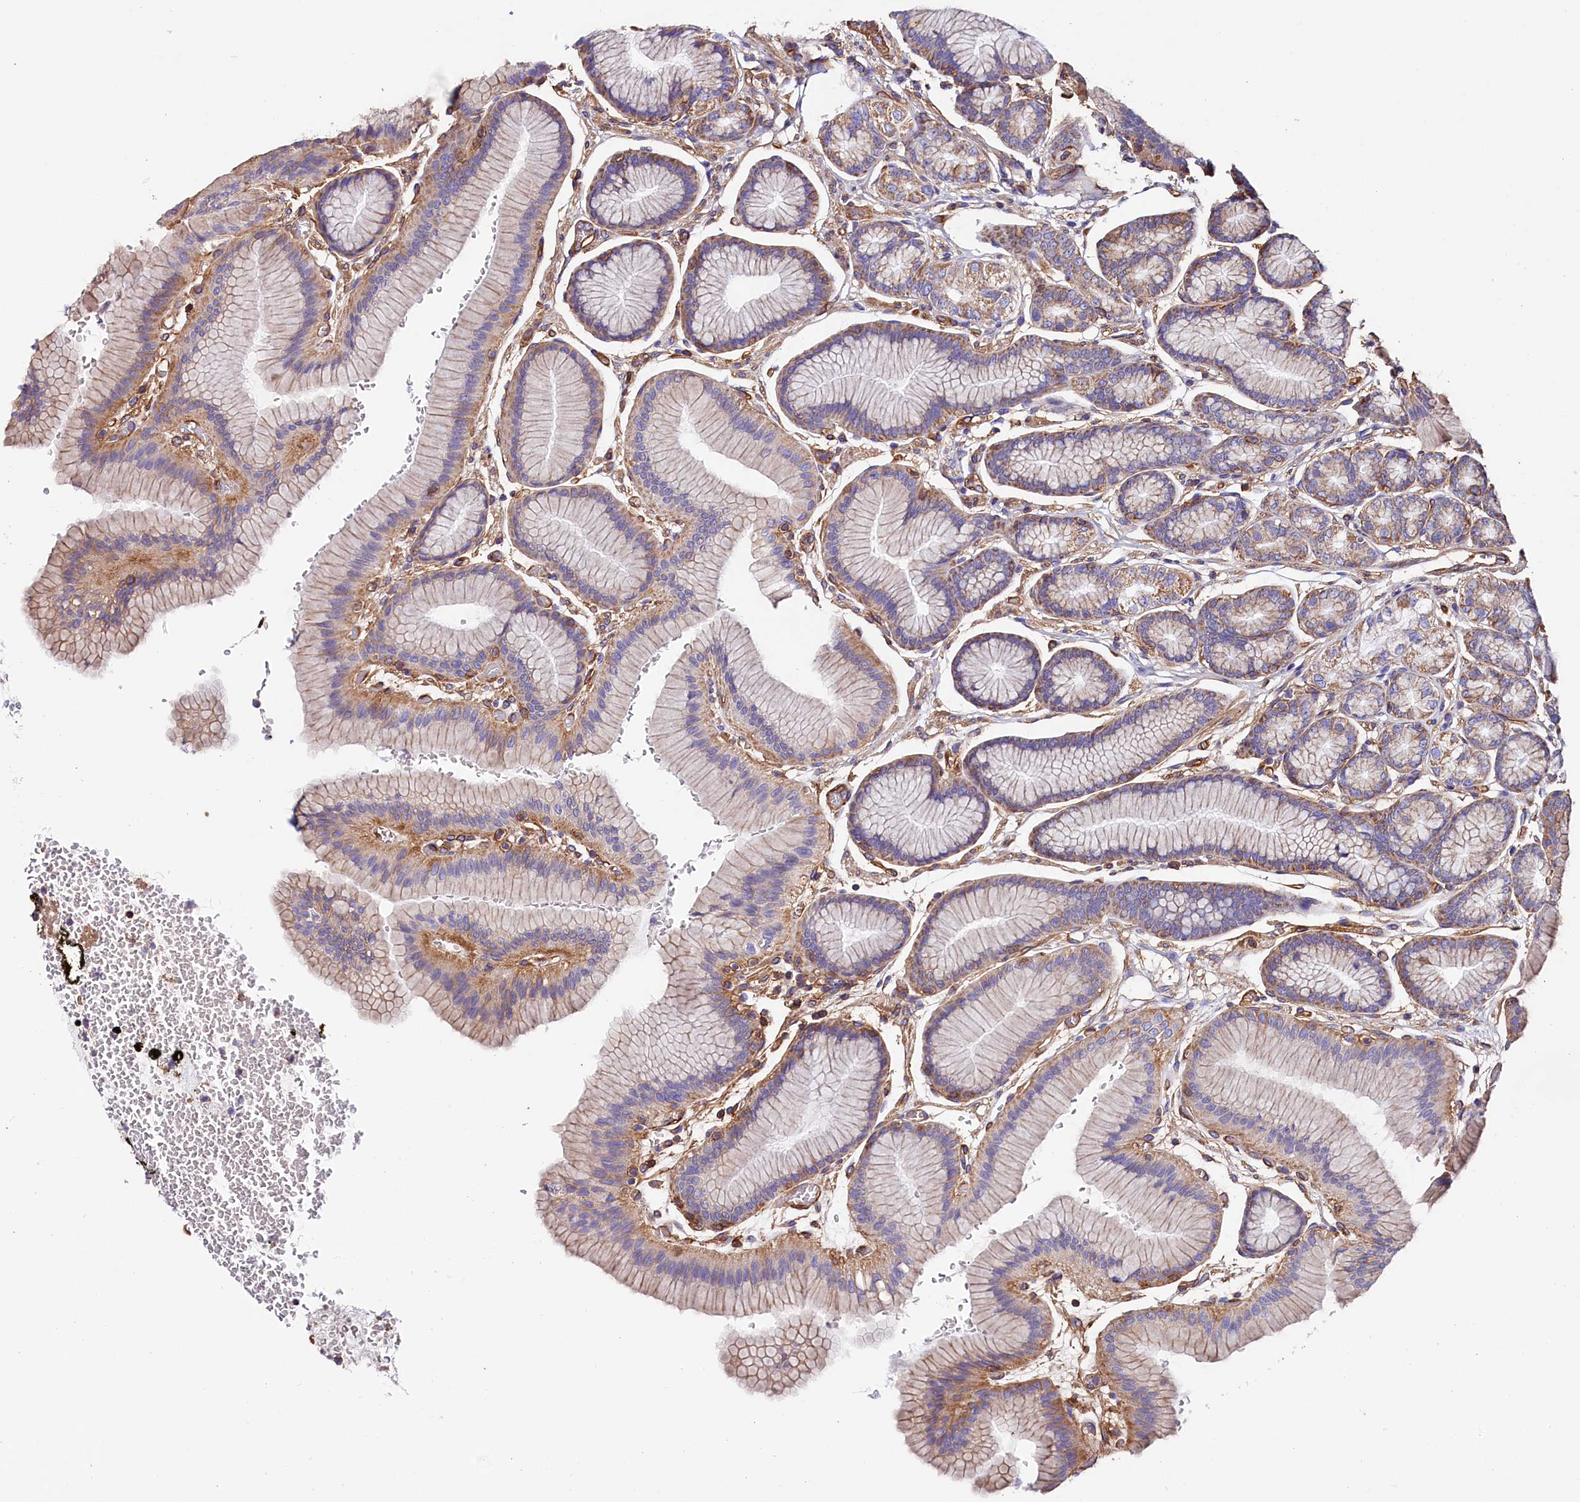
{"staining": {"intensity": "moderate", "quantity": "25%-75%", "location": "cytoplasmic/membranous"}, "tissue": "stomach", "cell_type": "Glandular cells", "image_type": "normal", "snomed": [{"axis": "morphology", "description": "Normal tissue, NOS"}, {"axis": "morphology", "description": "Adenocarcinoma, NOS"}, {"axis": "morphology", "description": "Adenocarcinoma, High grade"}, {"axis": "topography", "description": "Stomach, upper"}, {"axis": "topography", "description": "Stomach"}], "caption": "DAB (3,3'-diaminobenzidine) immunohistochemical staining of normal stomach shows moderate cytoplasmic/membranous protein expression in about 25%-75% of glandular cells. The staining was performed using DAB to visualize the protein expression in brown, while the nuclei were stained in blue with hematoxylin (Magnification: 20x).", "gene": "ATP2B4", "patient": {"sex": "female", "age": 65}}